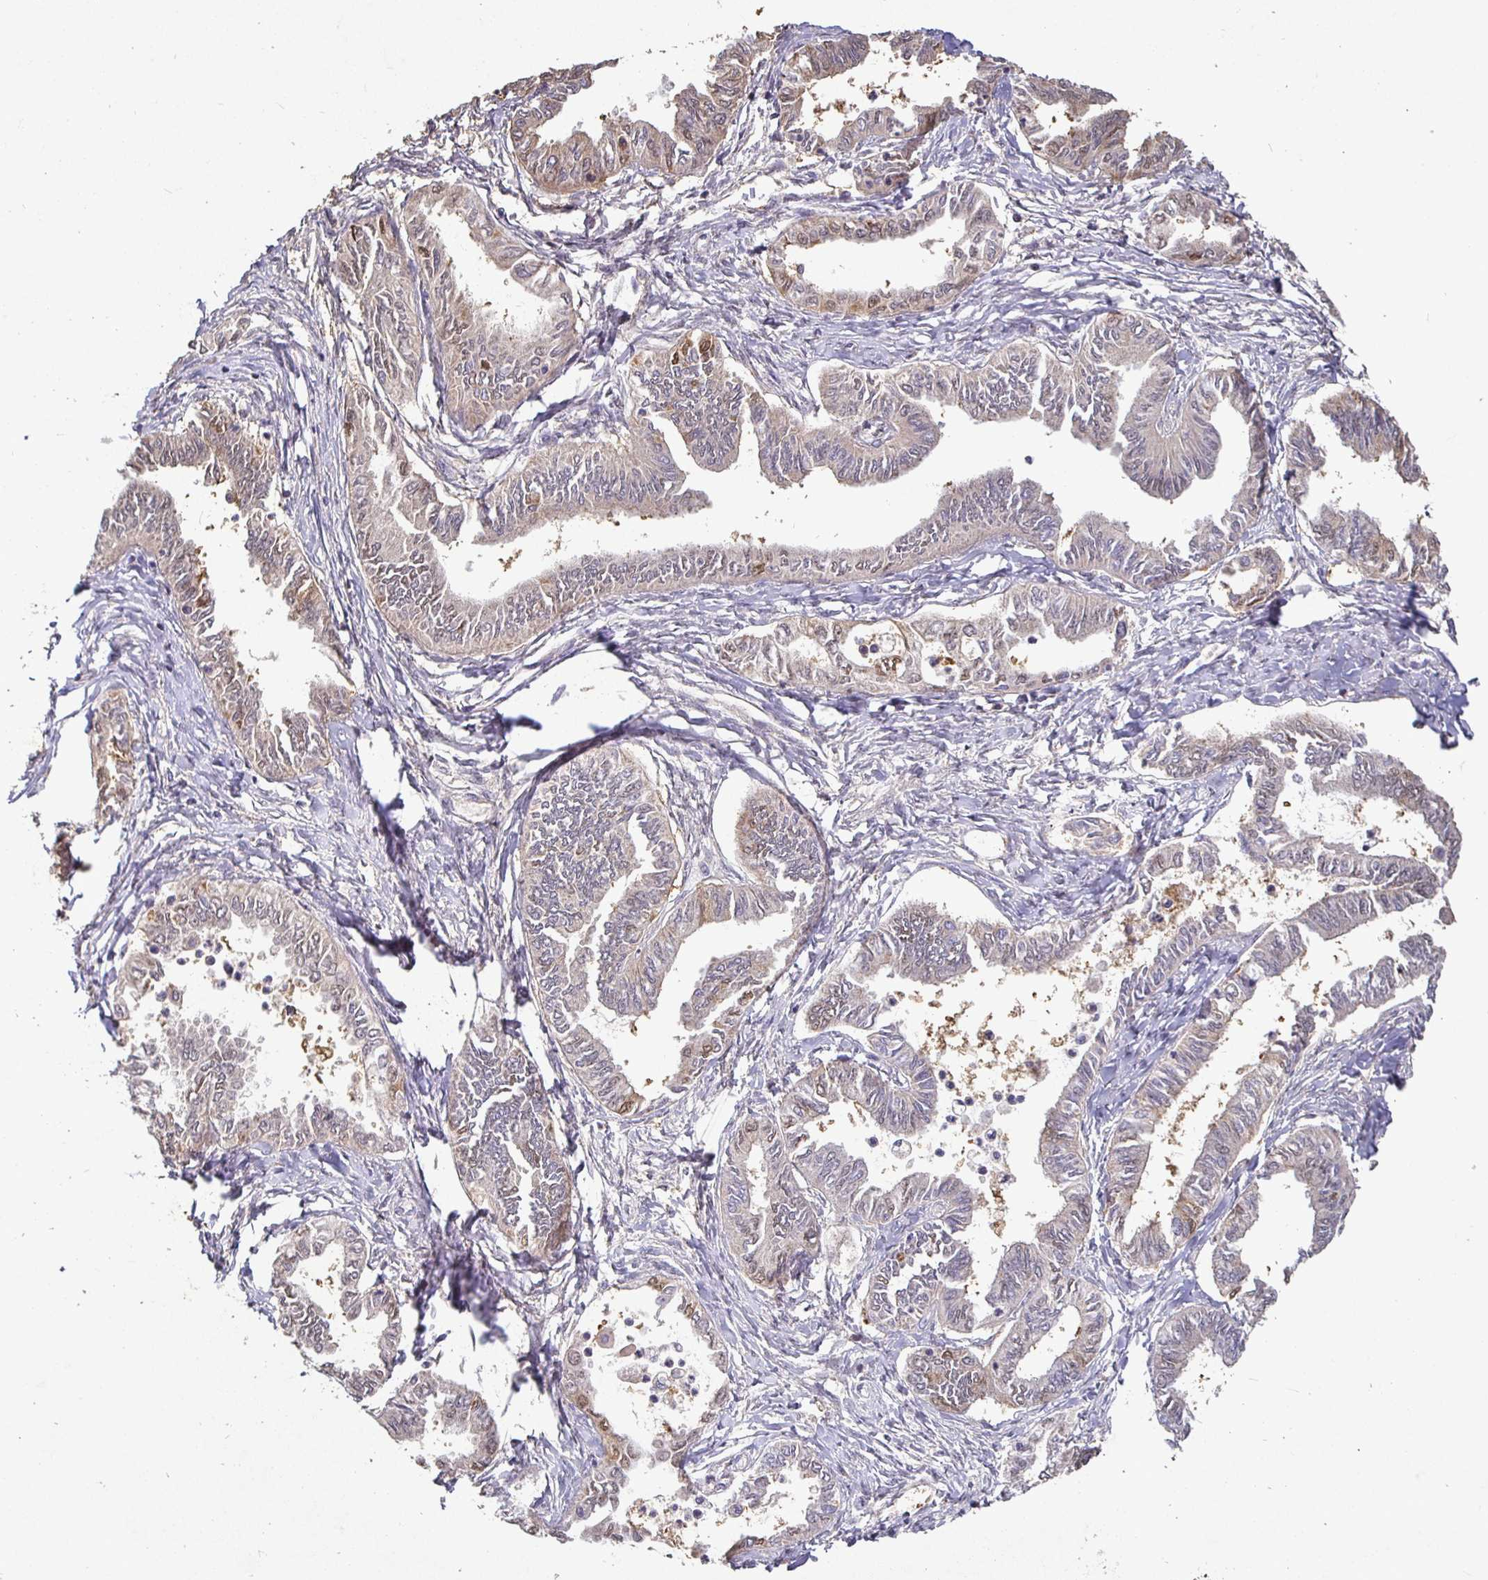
{"staining": {"intensity": "moderate", "quantity": "<25%", "location": "nuclear"}, "tissue": "ovarian cancer", "cell_type": "Tumor cells", "image_type": "cancer", "snomed": [{"axis": "morphology", "description": "Carcinoma, endometroid"}, {"axis": "topography", "description": "Ovary"}], "caption": "Human ovarian endometroid carcinoma stained with a brown dye reveals moderate nuclear positive positivity in about <25% of tumor cells.", "gene": "SHISA4", "patient": {"sex": "female", "age": 70}}